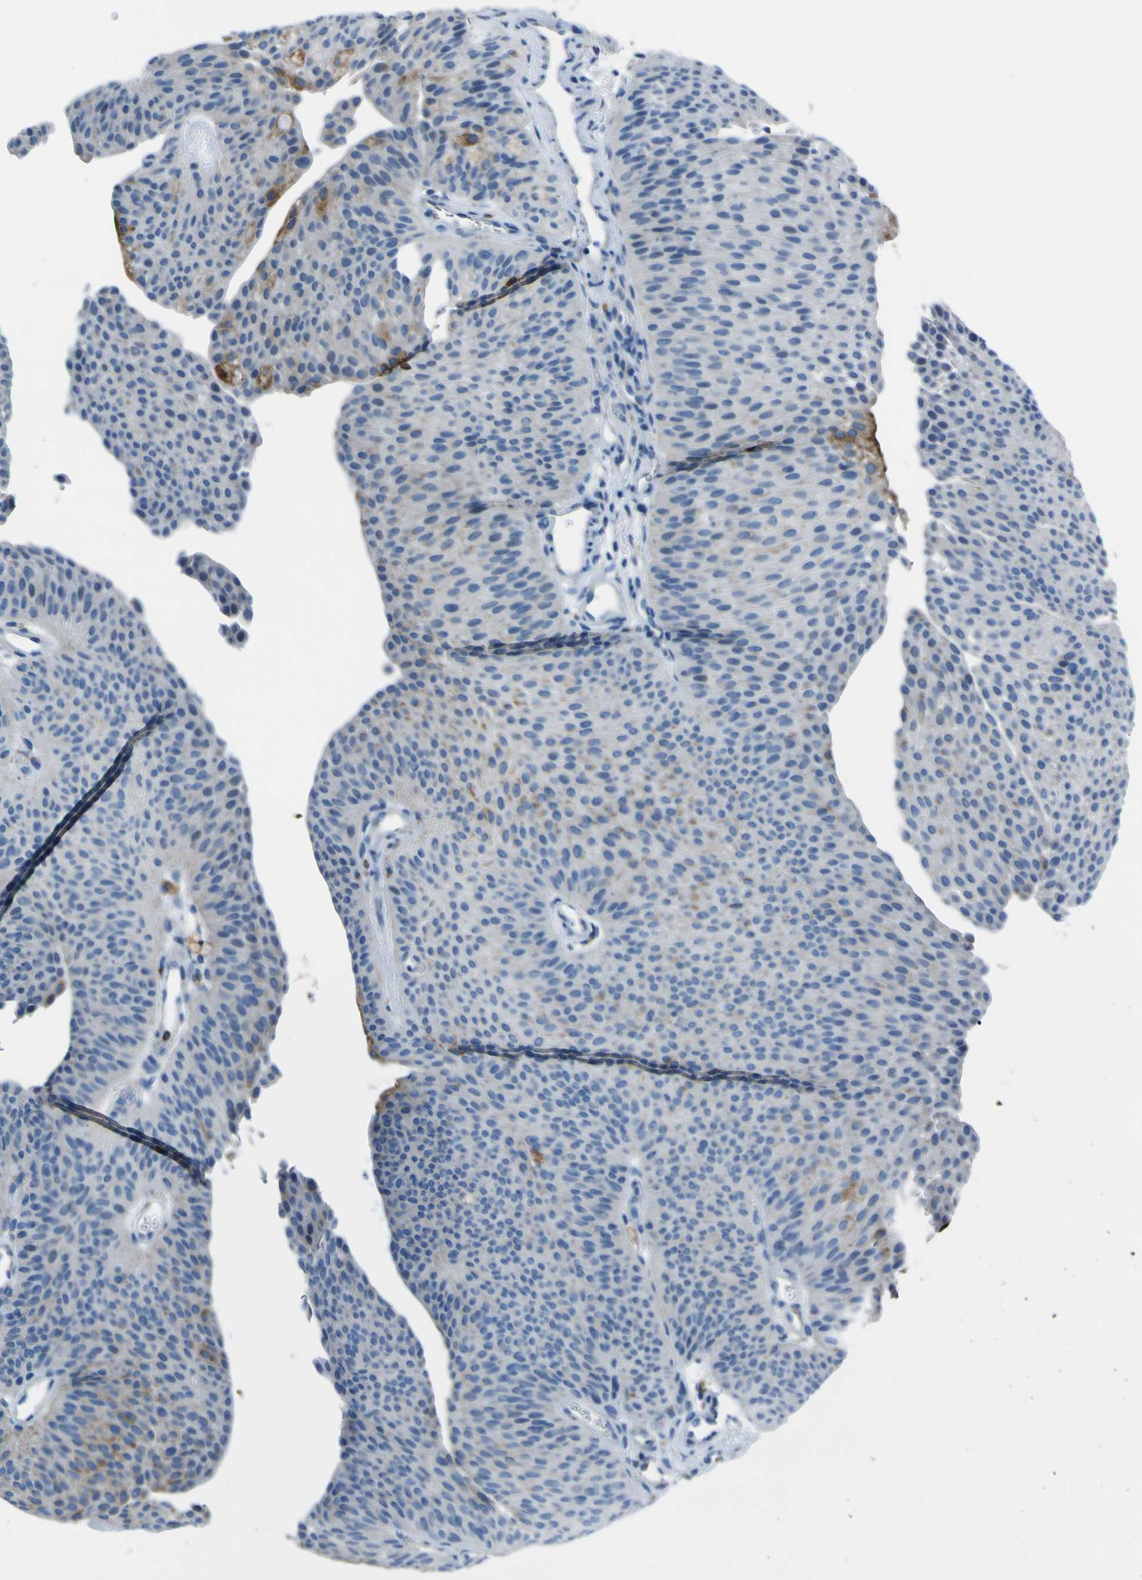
{"staining": {"intensity": "moderate", "quantity": "<25%", "location": "cytoplasmic/membranous"}, "tissue": "urothelial cancer", "cell_type": "Tumor cells", "image_type": "cancer", "snomed": [{"axis": "morphology", "description": "Urothelial carcinoma, Low grade"}, {"axis": "topography", "description": "Urinary bladder"}], "caption": "IHC (DAB) staining of low-grade urothelial carcinoma exhibits moderate cytoplasmic/membranous protein positivity in about <25% of tumor cells.", "gene": "ACSL1", "patient": {"sex": "female", "age": 60}}